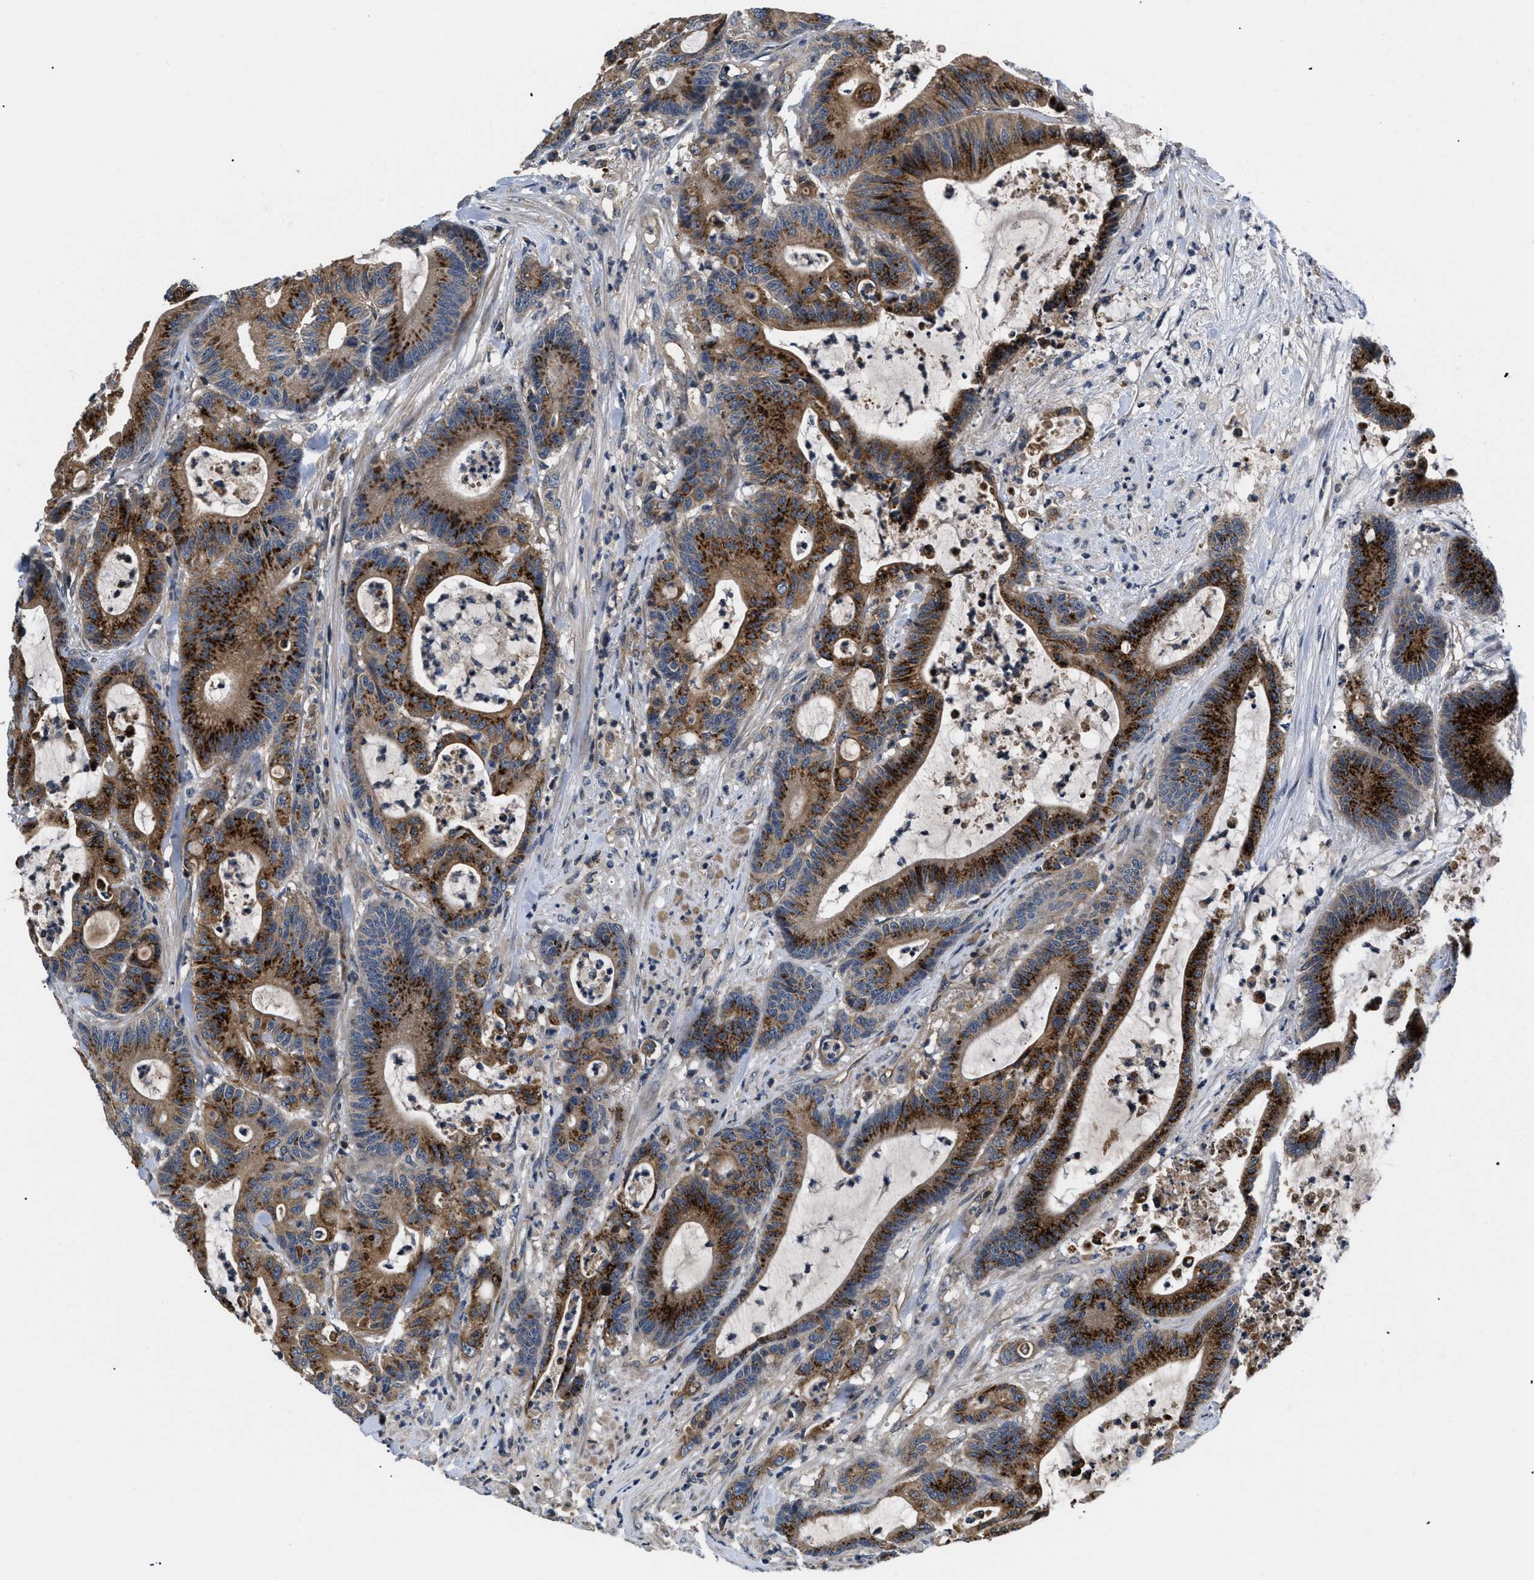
{"staining": {"intensity": "strong", "quantity": ">75%", "location": "cytoplasmic/membranous"}, "tissue": "colorectal cancer", "cell_type": "Tumor cells", "image_type": "cancer", "snomed": [{"axis": "morphology", "description": "Adenocarcinoma, NOS"}, {"axis": "topography", "description": "Colon"}], "caption": "Immunohistochemical staining of human colorectal cancer (adenocarcinoma) reveals high levels of strong cytoplasmic/membranous positivity in approximately >75% of tumor cells. (DAB = brown stain, brightfield microscopy at high magnification).", "gene": "HMGCR", "patient": {"sex": "female", "age": 84}}